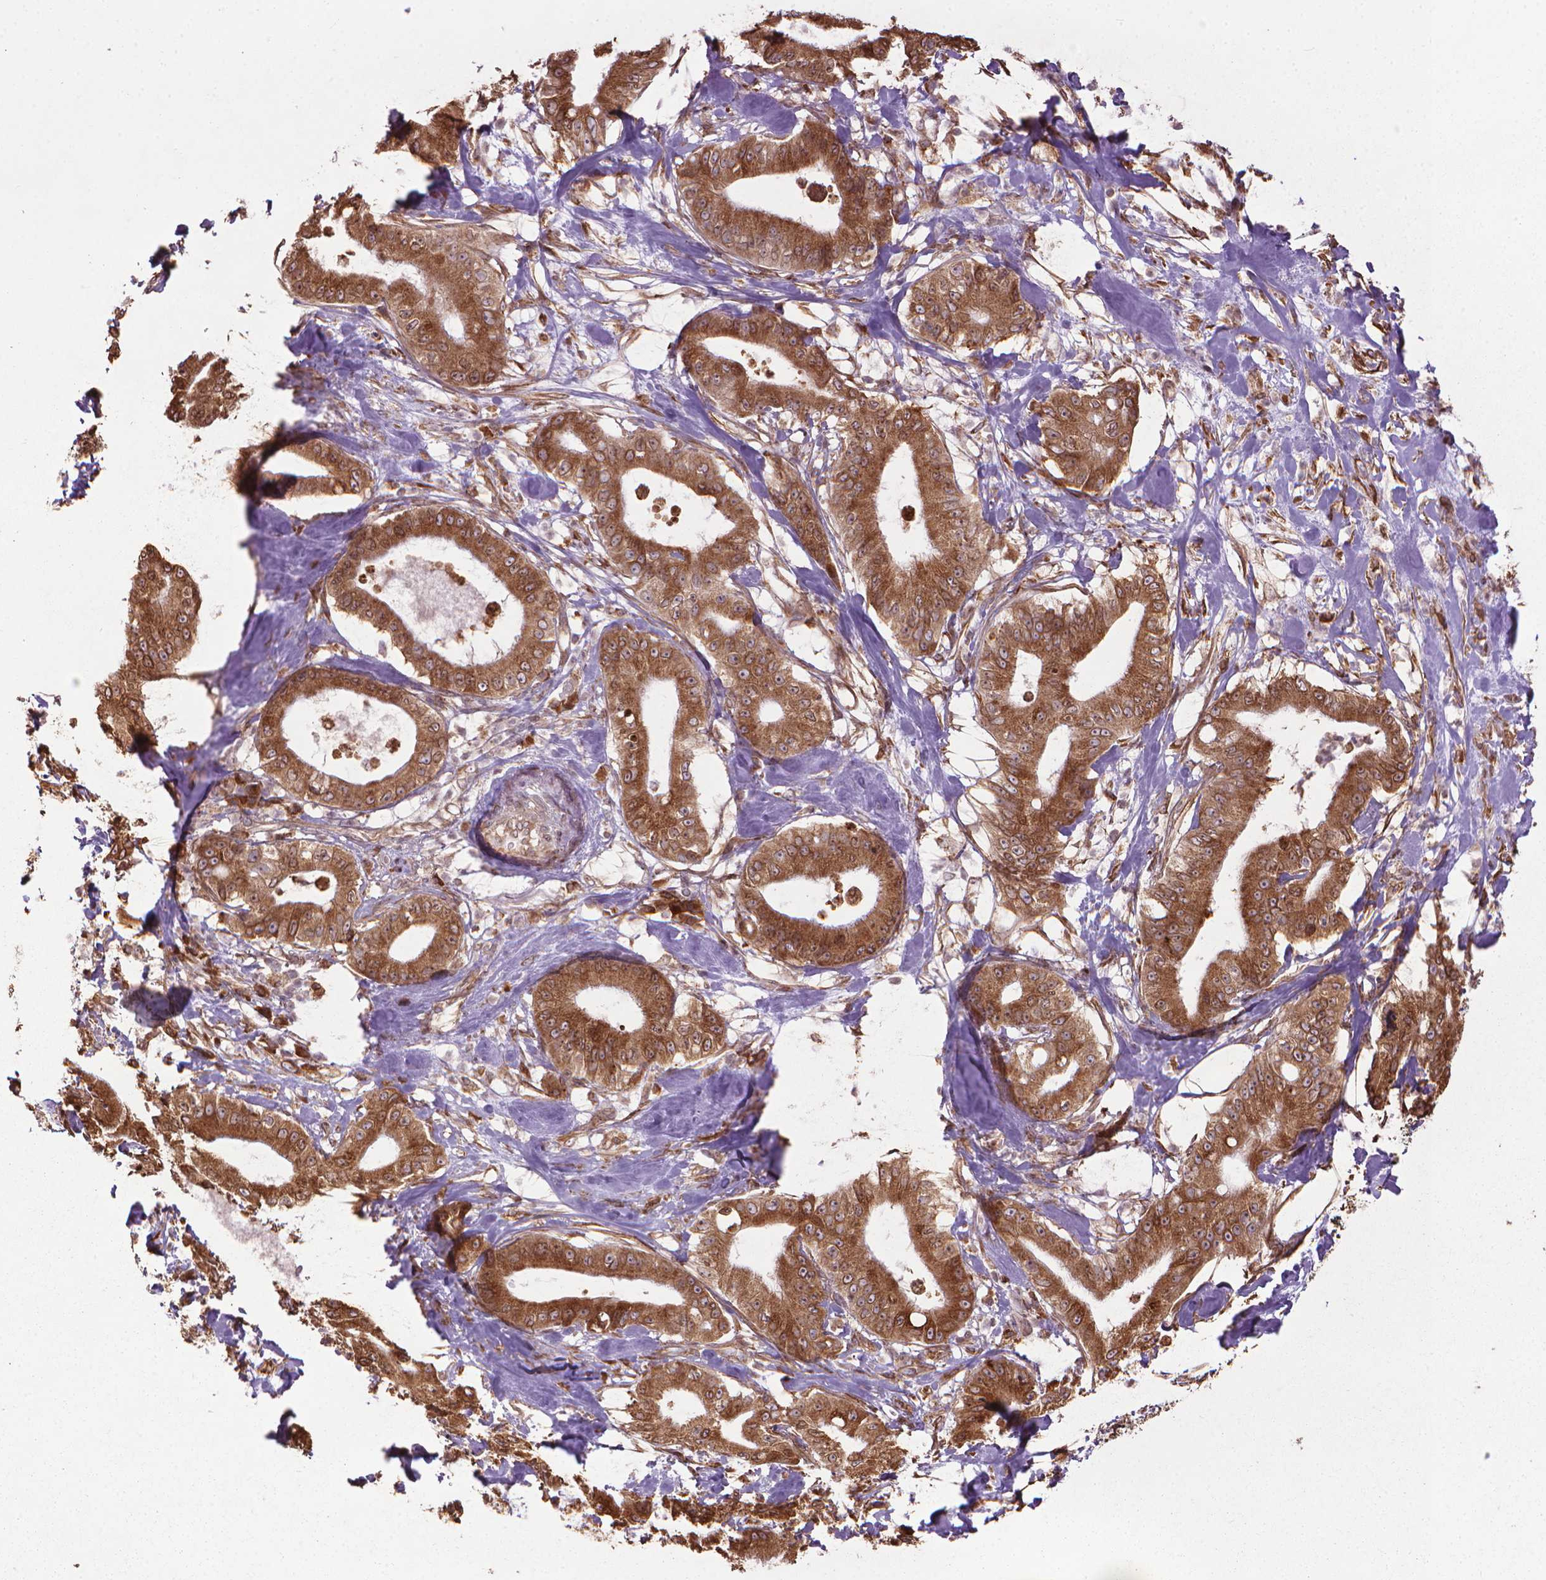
{"staining": {"intensity": "strong", "quantity": ">75%", "location": "cytoplasmic/membranous"}, "tissue": "pancreatic cancer", "cell_type": "Tumor cells", "image_type": "cancer", "snomed": [{"axis": "morphology", "description": "Adenocarcinoma, NOS"}, {"axis": "topography", "description": "Pancreas"}], "caption": "Immunohistochemistry micrograph of neoplastic tissue: pancreatic cancer stained using immunohistochemistry shows high levels of strong protein expression localized specifically in the cytoplasmic/membranous of tumor cells, appearing as a cytoplasmic/membranous brown color.", "gene": "GAS1", "patient": {"sex": "male", "age": 71}}